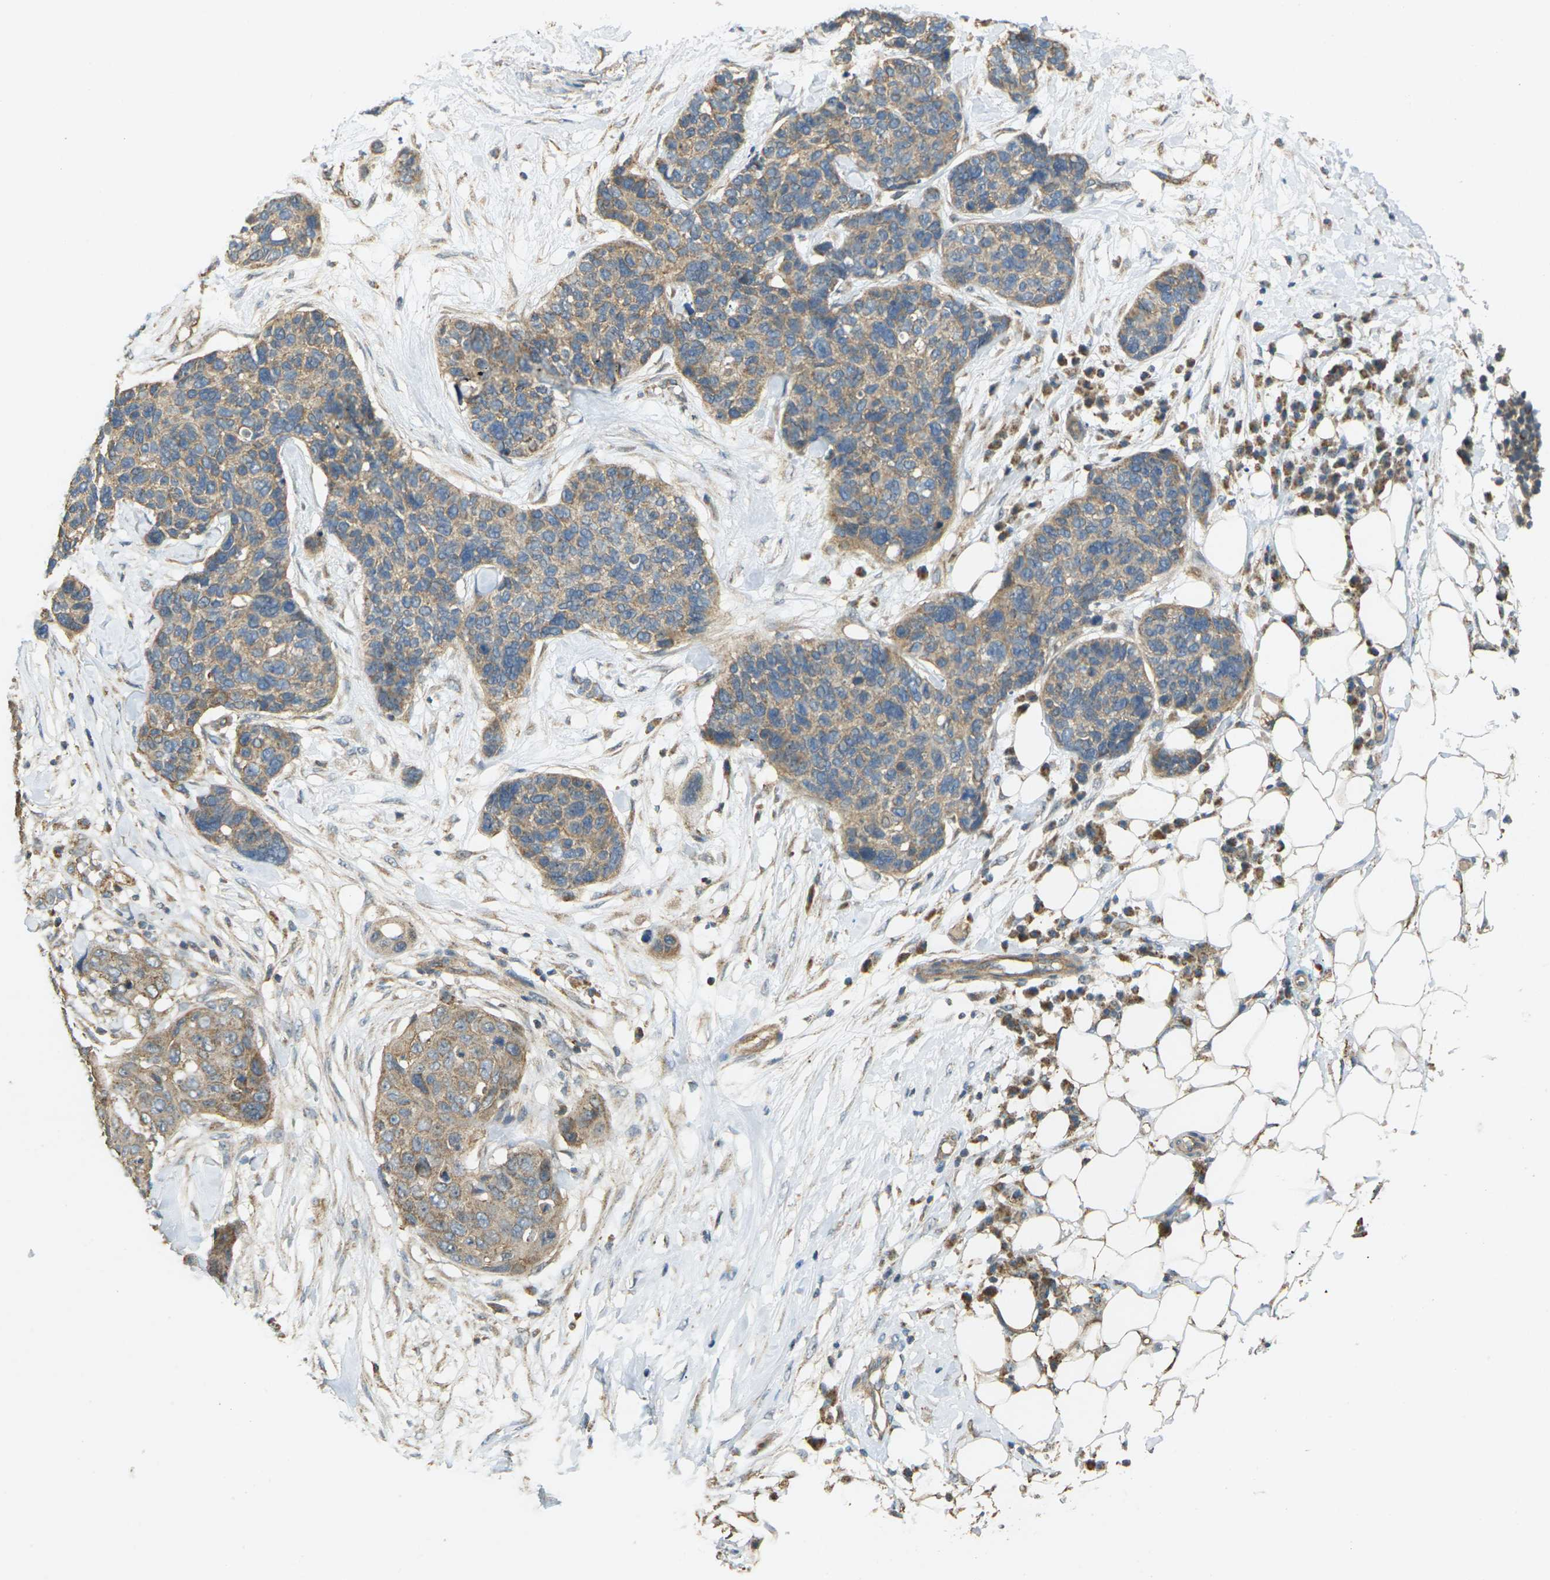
{"staining": {"intensity": "moderate", "quantity": ">75%", "location": "cytoplasmic/membranous"}, "tissue": "skin cancer", "cell_type": "Tumor cells", "image_type": "cancer", "snomed": [{"axis": "morphology", "description": "Squamous cell carcinoma in situ, NOS"}, {"axis": "morphology", "description": "Squamous cell carcinoma, NOS"}, {"axis": "topography", "description": "Skin"}], "caption": "A medium amount of moderate cytoplasmic/membranous positivity is identified in approximately >75% of tumor cells in skin squamous cell carcinoma in situ tissue. (Brightfield microscopy of DAB IHC at high magnification).", "gene": "KSR1", "patient": {"sex": "male", "age": 93}}